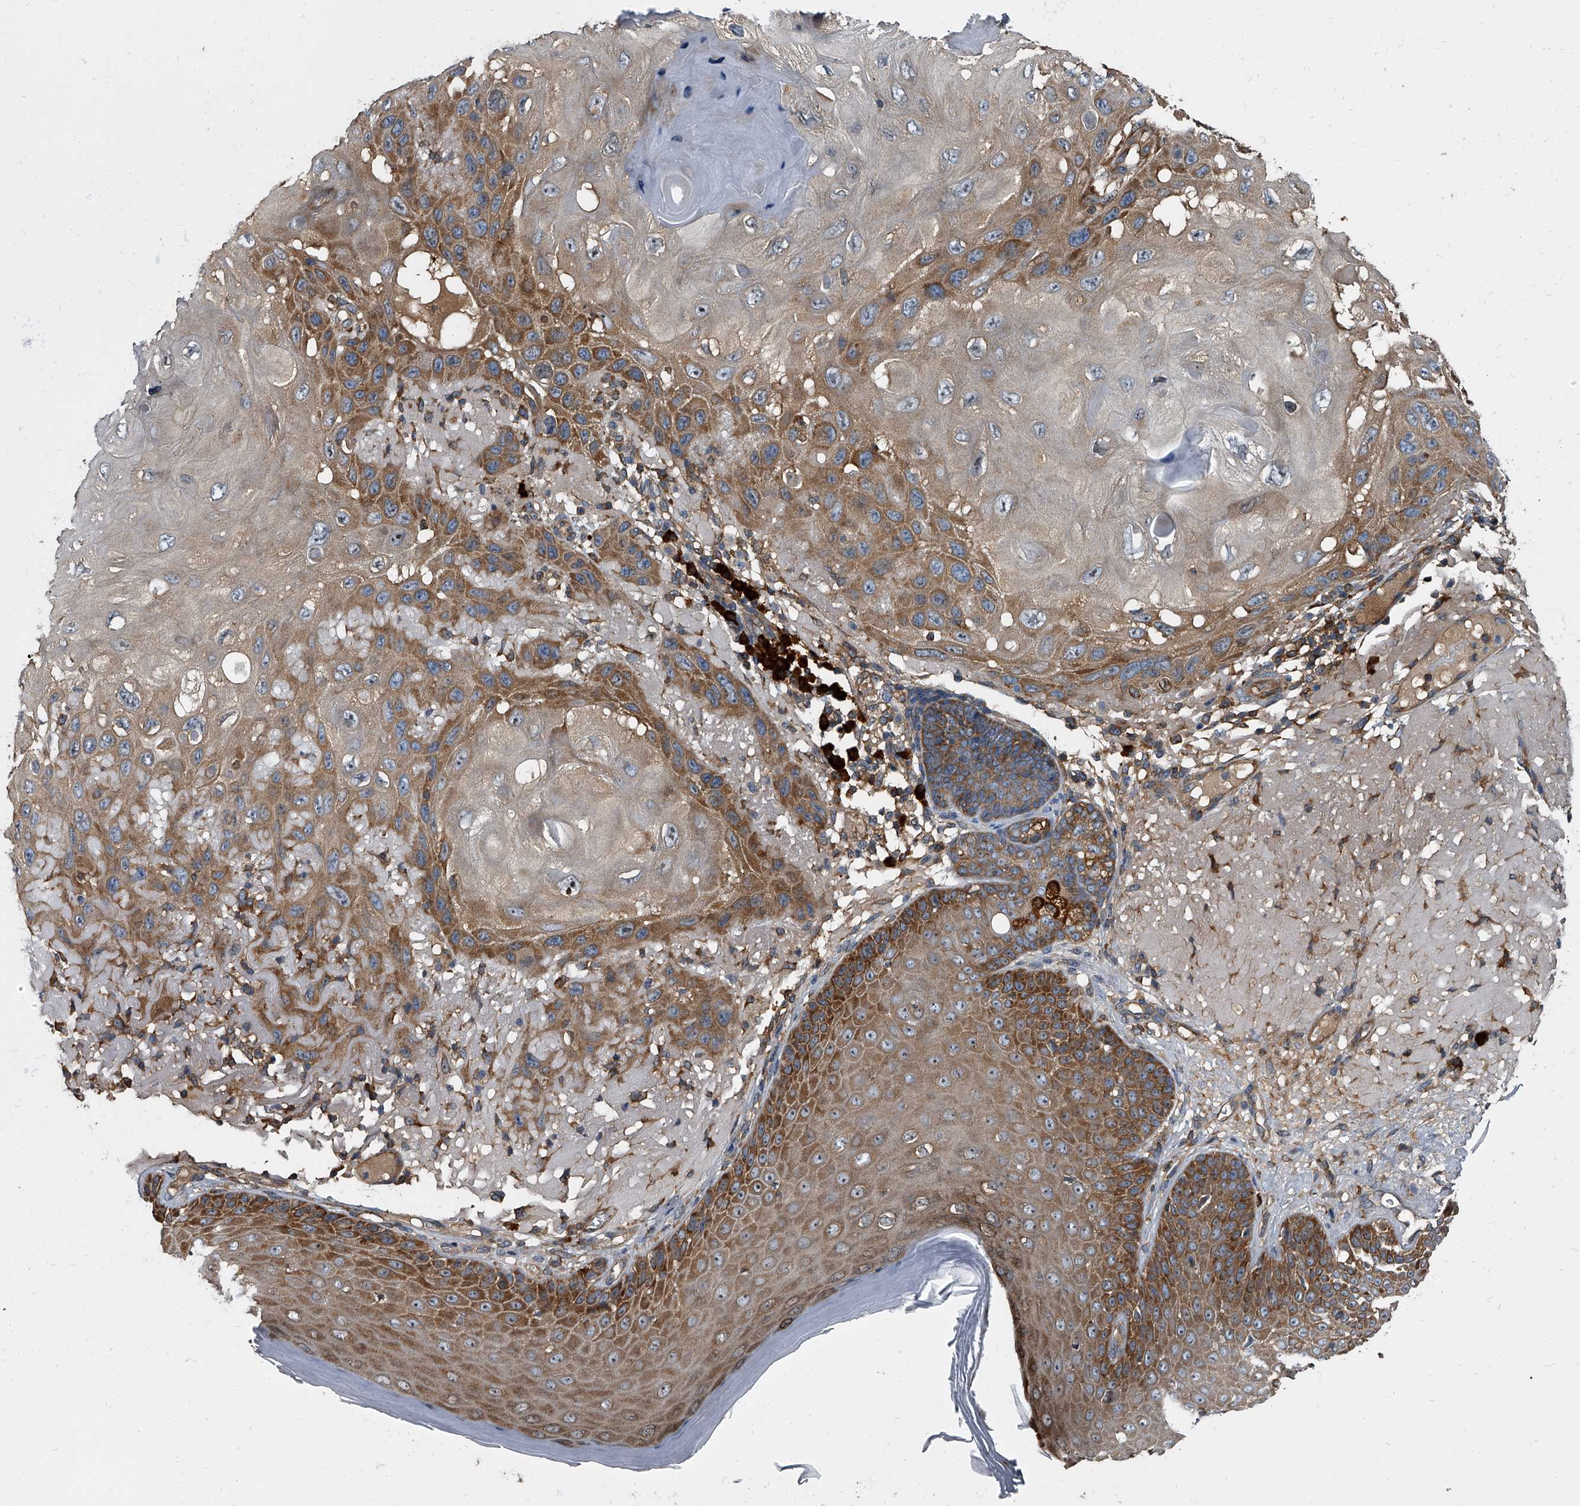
{"staining": {"intensity": "moderate", "quantity": ">75%", "location": "cytoplasmic/membranous"}, "tissue": "skin cancer", "cell_type": "Tumor cells", "image_type": "cancer", "snomed": [{"axis": "morphology", "description": "Normal tissue, NOS"}, {"axis": "morphology", "description": "Squamous cell carcinoma, NOS"}, {"axis": "topography", "description": "Skin"}], "caption": "This image demonstrates IHC staining of human squamous cell carcinoma (skin), with medium moderate cytoplasmic/membranous expression in about >75% of tumor cells.", "gene": "CDV3", "patient": {"sex": "female", "age": 96}}